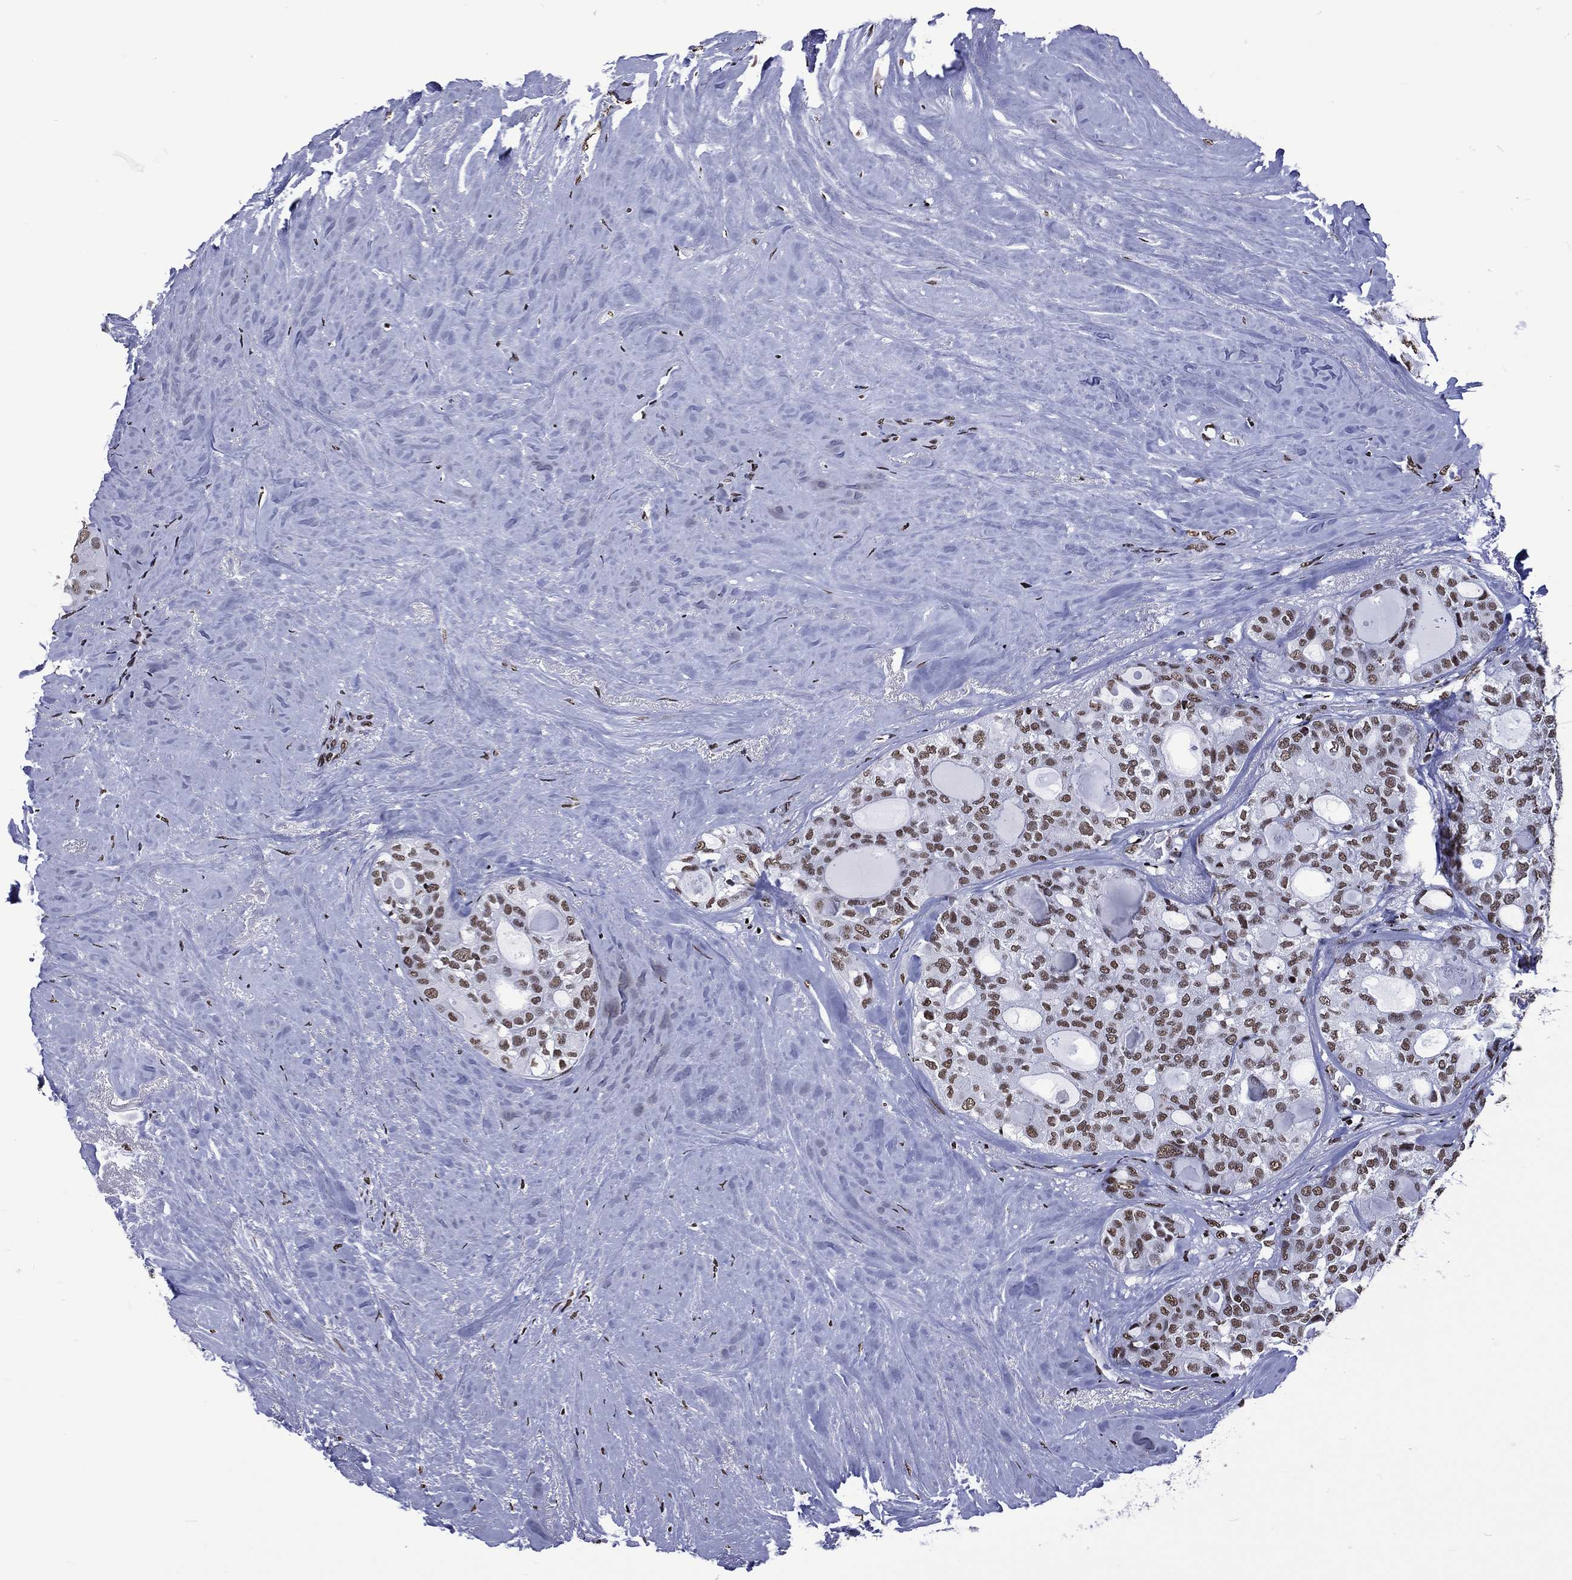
{"staining": {"intensity": "moderate", "quantity": ">75%", "location": "nuclear"}, "tissue": "thyroid cancer", "cell_type": "Tumor cells", "image_type": "cancer", "snomed": [{"axis": "morphology", "description": "Follicular adenoma carcinoma, NOS"}, {"axis": "topography", "description": "Thyroid gland"}], "caption": "Immunohistochemical staining of thyroid cancer (follicular adenoma carcinoma) reveals medium levels of moderate nuclear expression in about >75% of tumor cells. The staining was performed using DAB (3,3'-diaminobenzidine), with brown indicating positive protein expression. Nuclei are stained blue with hematoxylin.", "gene": "RETREG2", "patient": {"sex": "male", "age": 75}}